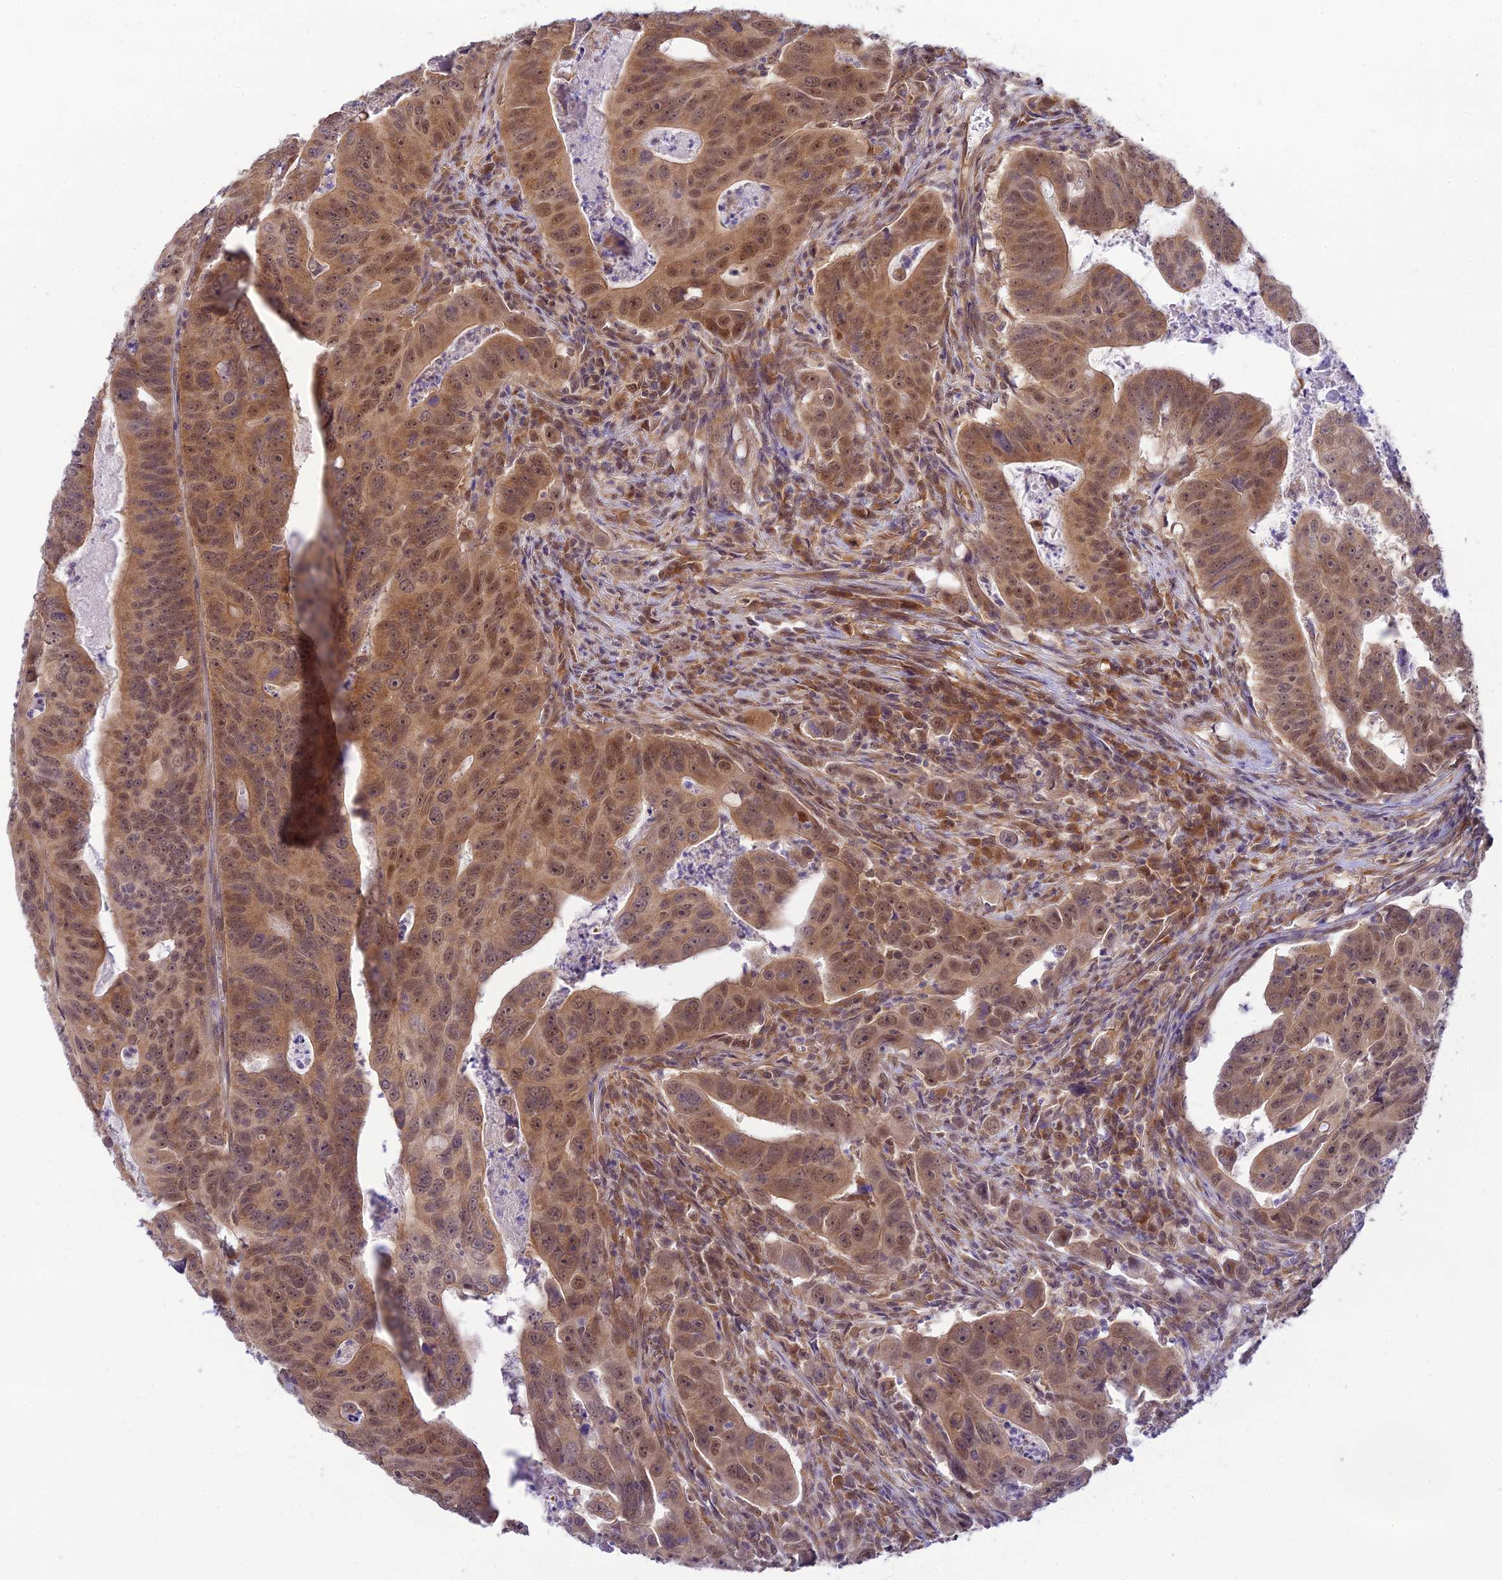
{"staining": {"intensity": "moderate", "quantity": ">75%", "location": "nuclear"}, "tissue": "colorectal cancer", "cell_type": "Tumor cells", "image_type": "cancer", "snomed": [{"axis": "morphology", "description": "Adenocarcinoma, NOS"}, {"axis": "topography", "description": "Rectum"}], "caption": "Tumor cells show moderate nuclear staining in about >75% of cells in colorectal adenocarcinoma. The staining was performed using DAB to visualize the protein expression in brown, while the nuclei were stained in blue with hematoxylin (Magnification: 20x).", "gene": "SKIC8", "patient": {"sex": "male", "age": 69}}